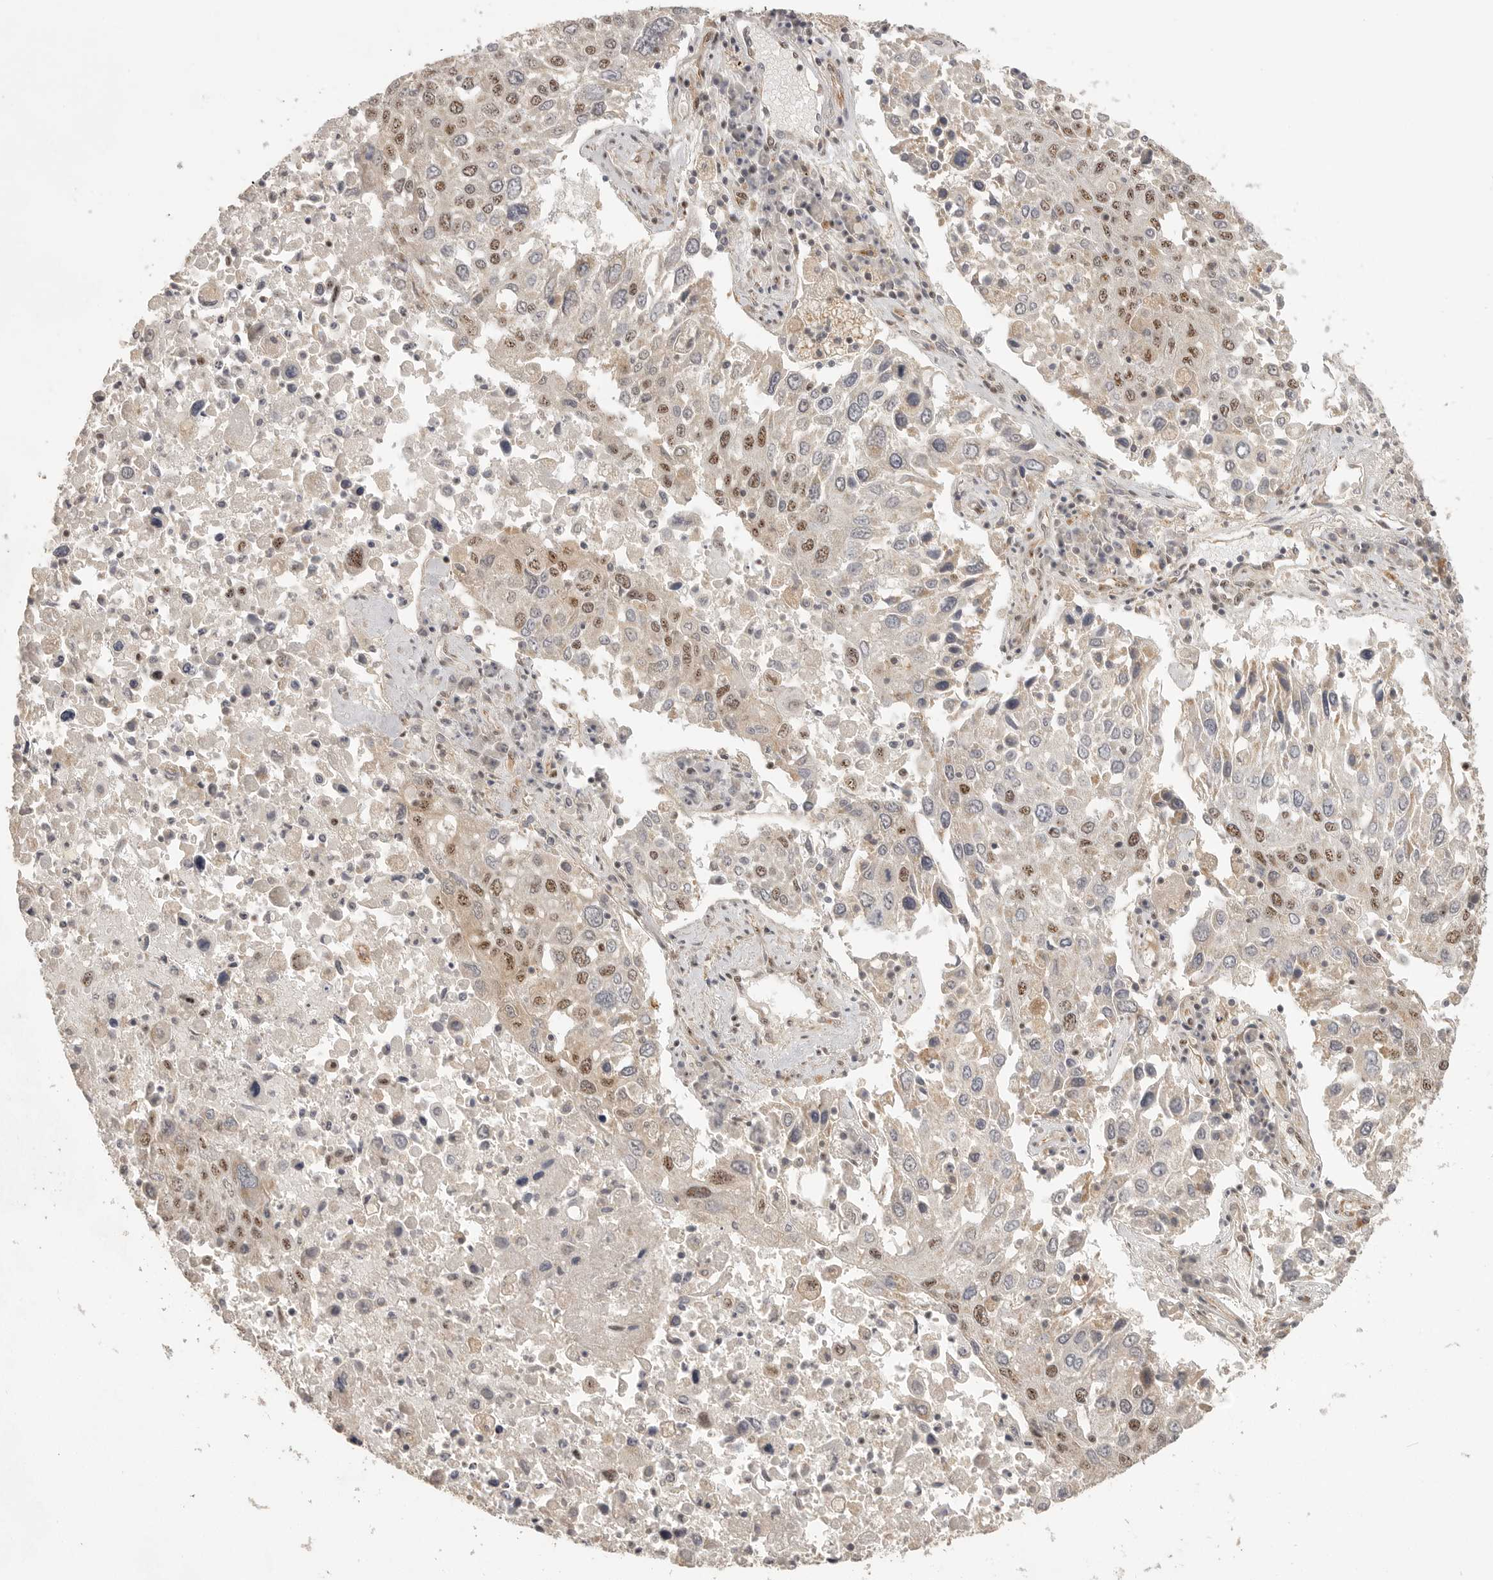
{"staining": {"intensity": "moderate", "quantity": "25%-75%", "location": "nuclear"}, "tissue": "lung cancer", "cell_type": "Tumor cells", "image_type": "cancer", "snomed": [{"axis": "morphology", "description": "Squamous cell carcinoma, NOS"}, {"axis": "topography", "description": "Lung"}], "caption": "About 25%-75% of tumor cells in human lung cancer (squamous cell carcinoma) exhibit moderate nuclear protein expression as visualized by brown immunohistochemical staining.", "gene": "POMP", "patient": {"sex": "male", "age": 65}}